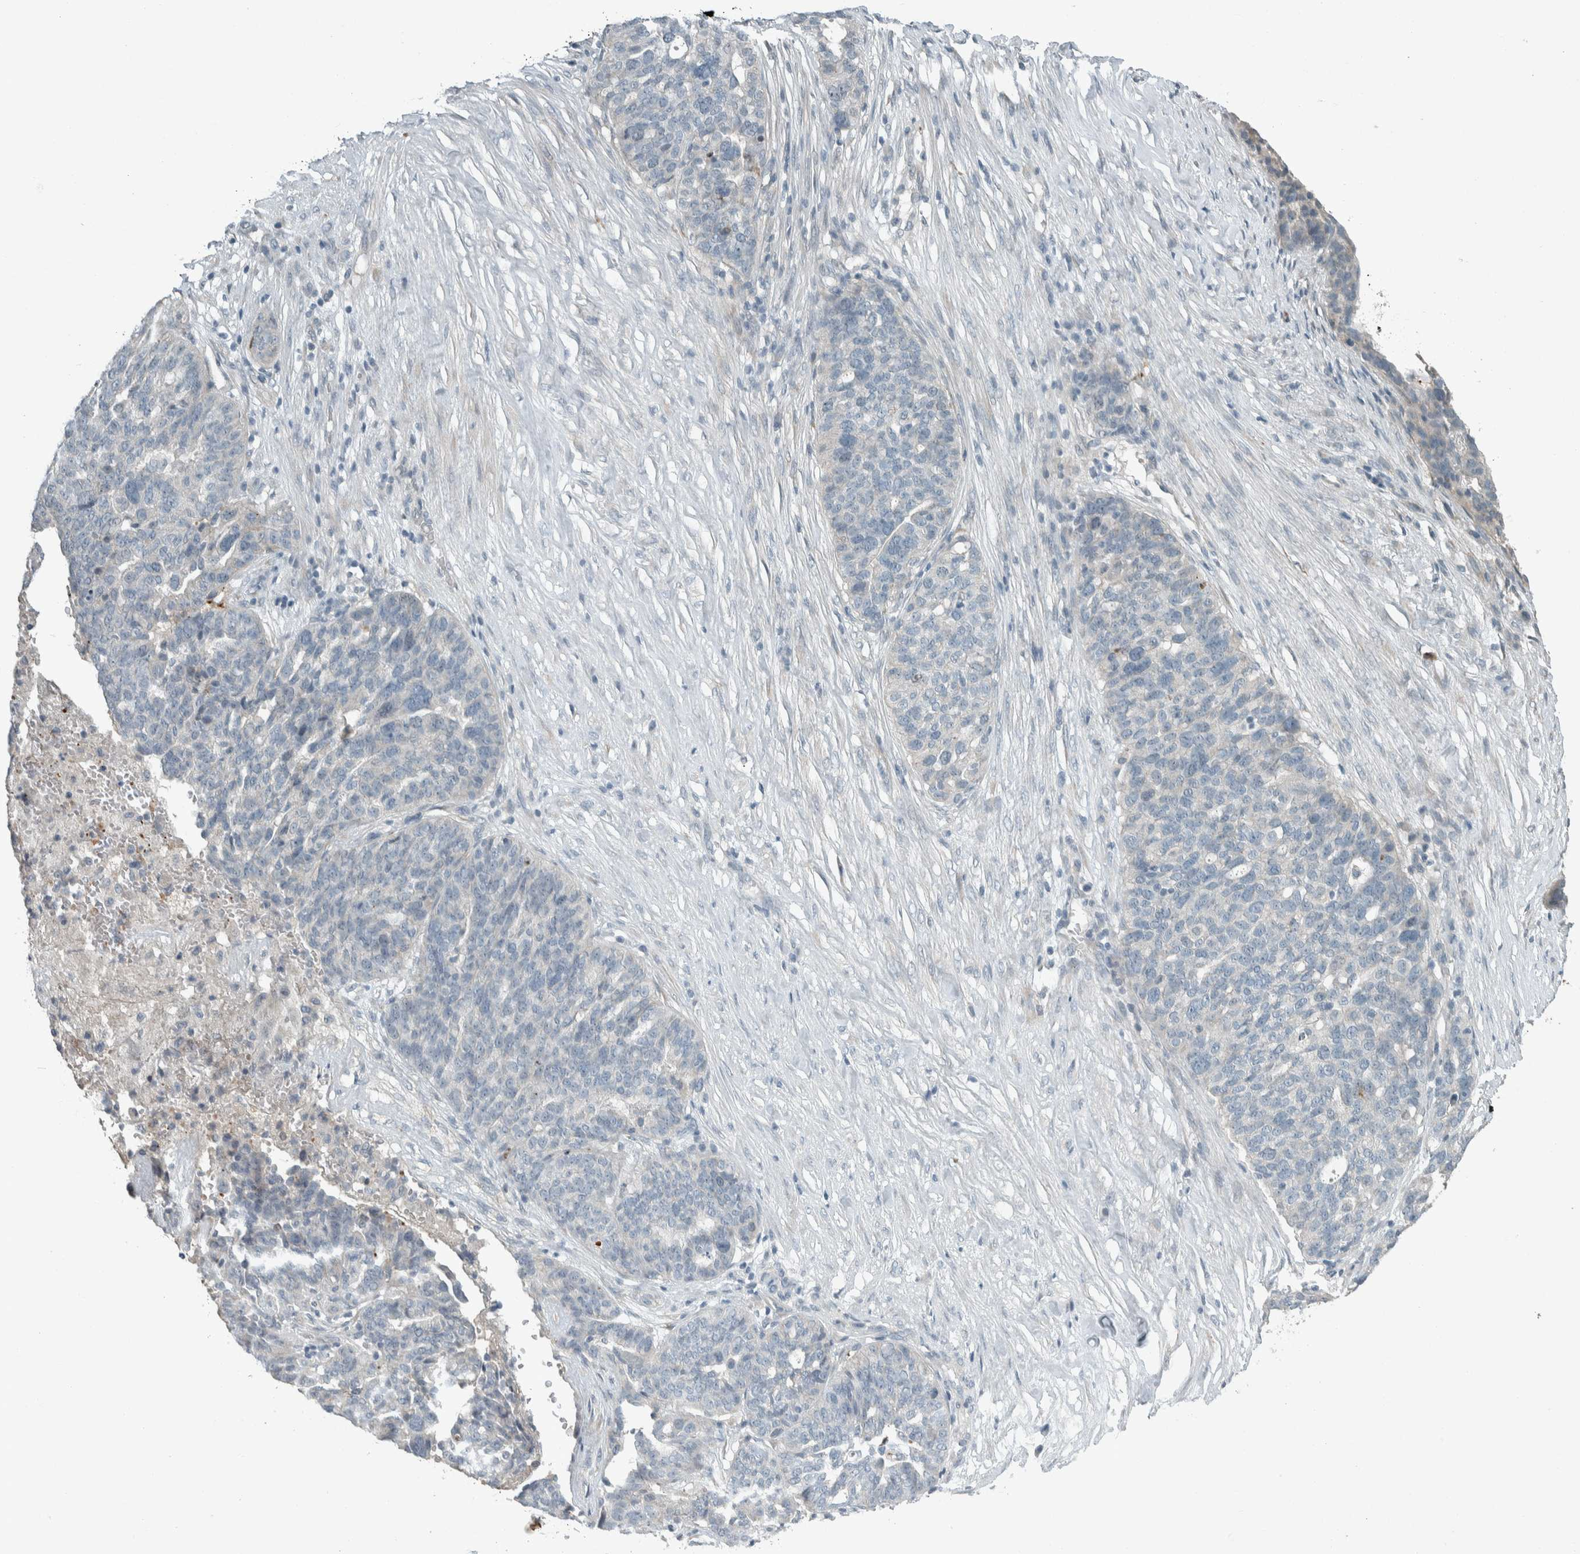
{"staining": {"intensity": "negative", "quantity": "none", "location": "none"}, "tissue": "ovarian cancer", "cell_type": "Tumor cells", "image_type": "cancer", "snomed": [{"axis": "morphology", "description": "Cystadenocarcinoma, serous, NOS"}, {"axis": "topography", "description": "Ovary"}], "caption": "The histopathology image shows no staining of tumor cells in ovarian cancer (serous cystadenocarcinoma). The staining is performed using DAB brown chromogen with nuclei counter-stained in using hematoxylin.", "gene": "CERCAM", "patient": {"sex": "female", "age": 59}}